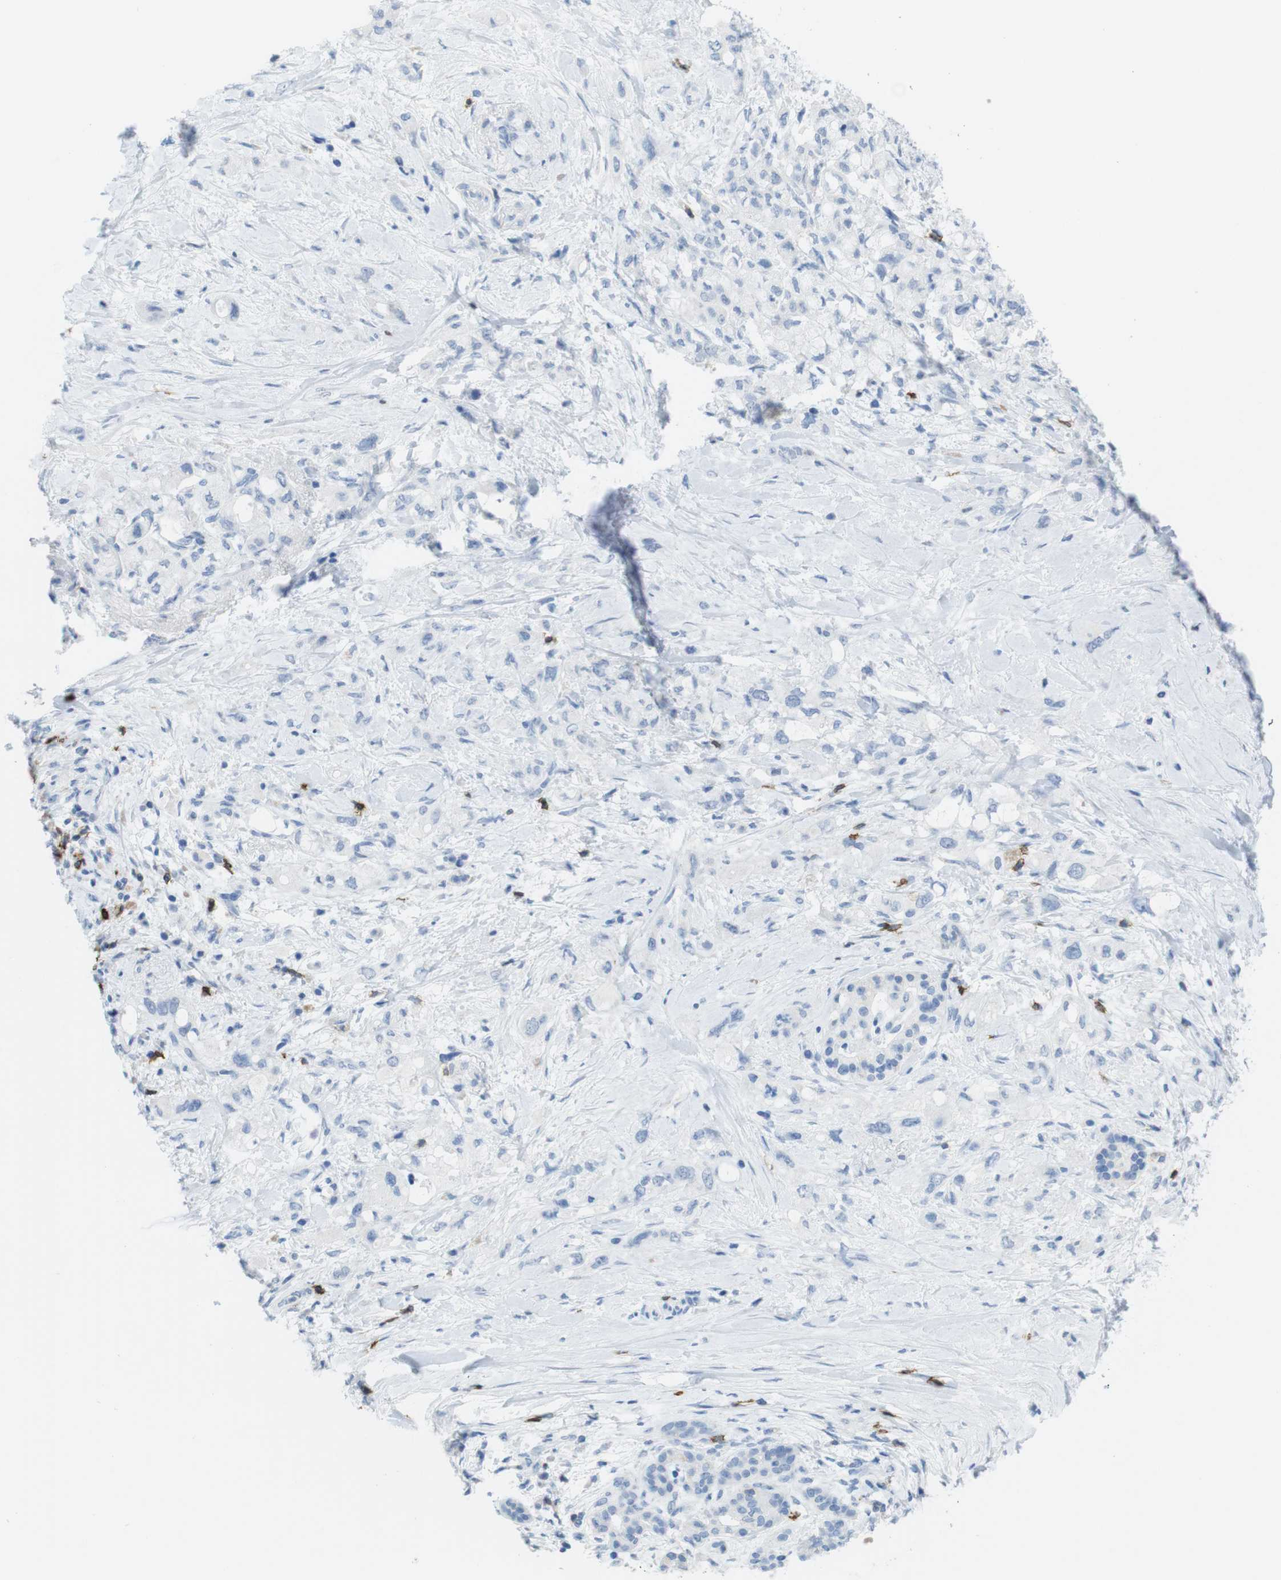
{"staining": {"intensity": "negative", "quantity": "none", "location": "none"}, "tissue": "pancreatic cancer", "cell_type": "Tumor cells", "image_type": "cancer", "snomed": [{"axis": "morphology", "description": "Adenocarcinoma, NOS"}, {"axis": "topography", "description": "Pancreas"}], "caption": "Pancreatic cancer was stained to show a protein in brown. There is no significant positivity in tumor cells. The staining was performed using DAB (3,3'-diaminobenzidine) to visualize the protein expression in brown, while the nuclei were stained in blue with hematoxylin (Magnification: 20x).", "gene": "CD5", "patient": {"sex": "female", "age": 56}}